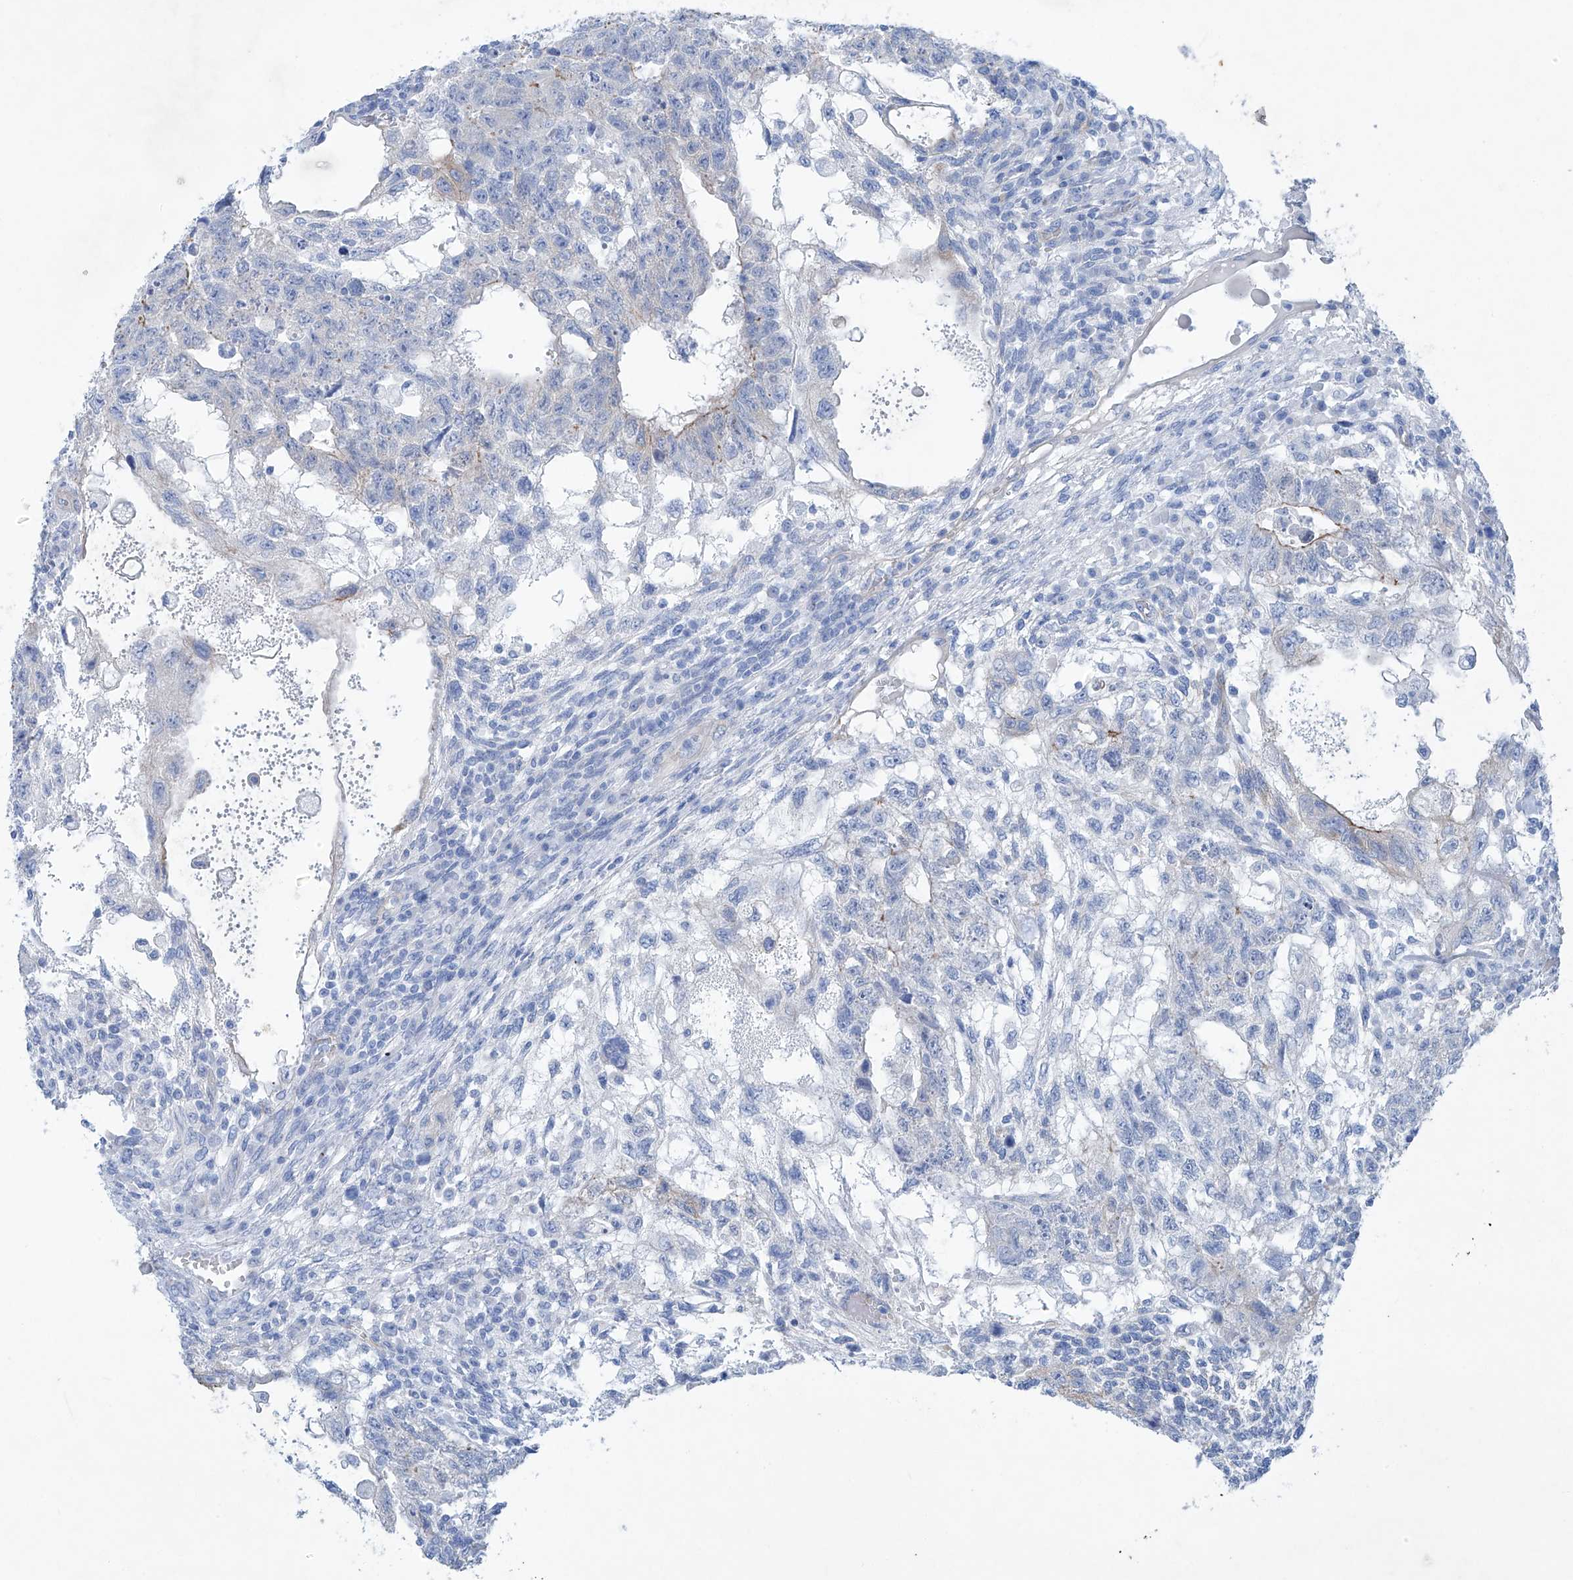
{"staining": {"intensity": "weak", "quantity": "<25%", "location": "cytoplasmic/membranous"}, "tissue": "testis cancer", "cell_type": "Tumor cells", "image_type": "cancer", "snomed": [{"axis": "morphology", "description": "Normal tissue, NOS"}, {"axis": "morphology", "description": "Carcinoma, Embryonal, NOS"}, {"axis": "topography", "description": "Testis"}], "caption": "Human testis embryonal carcinoma stained for a protein using immunohistochemistry (IHC) exhibits no expression in tumor cells.", "gene": "MAGI1", "patient": {"sex": "male", "age": 36}}